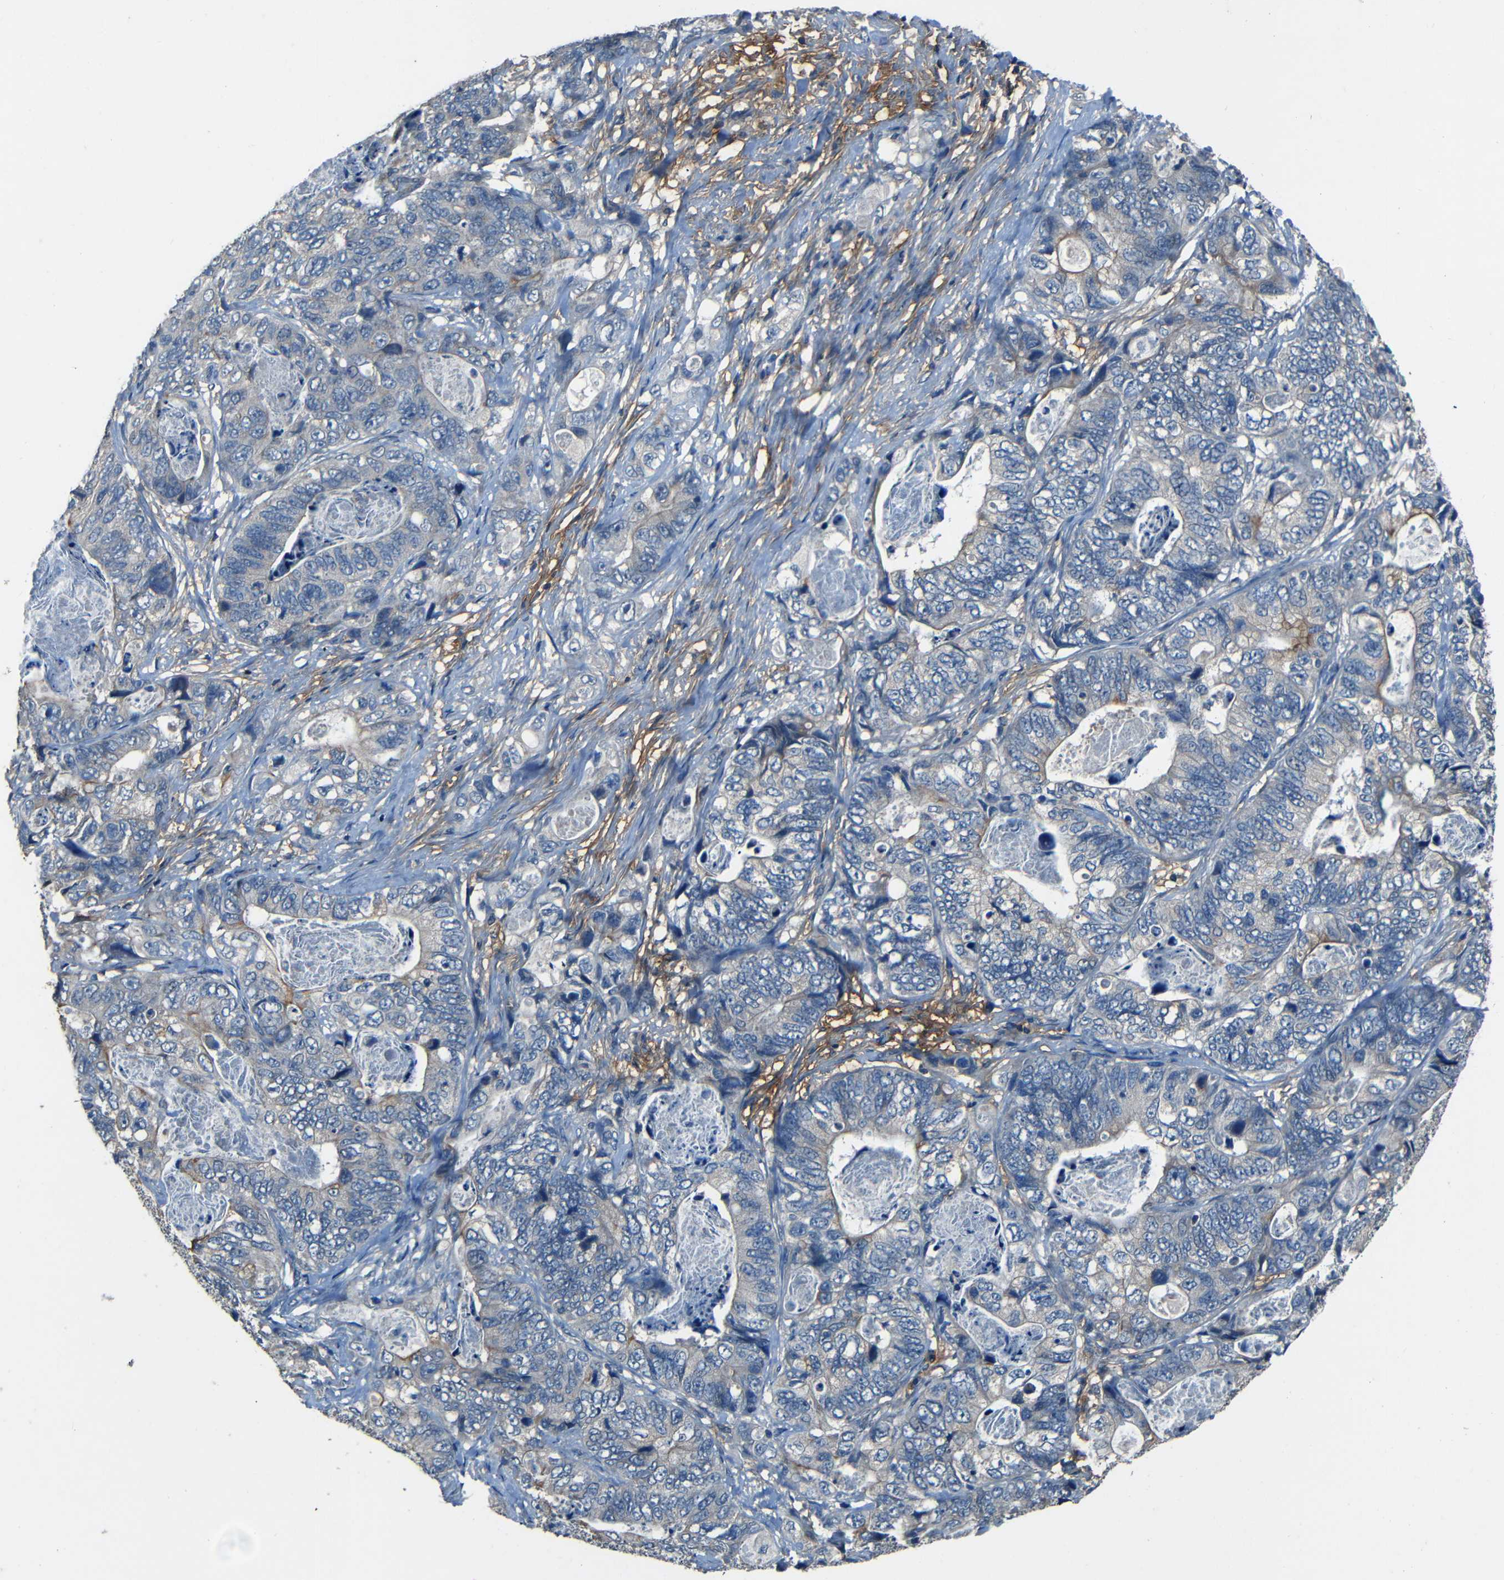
{"staining": {"intensity": "moderate", "quantity": "<25%", "location": "cytoplasmic/membranous"}, "tissue": "stomach cancer", "cell_type": "Tumor cells", "image_type": "cancer", "snomed": [{"axis": "morphology", "description": "Adenocarcinoma, NOS"}, {"axis": "topography", "description": "Stomach"}], "caption": "Immunohistochemical staining of human stomach cancer (adenocarcinoma) reveals moderate cytoplasmic/membranous protein expression in approximately <25% of tumor cells.", "gene": "SLA", "patient": {"sex": "female", "age": 89}}